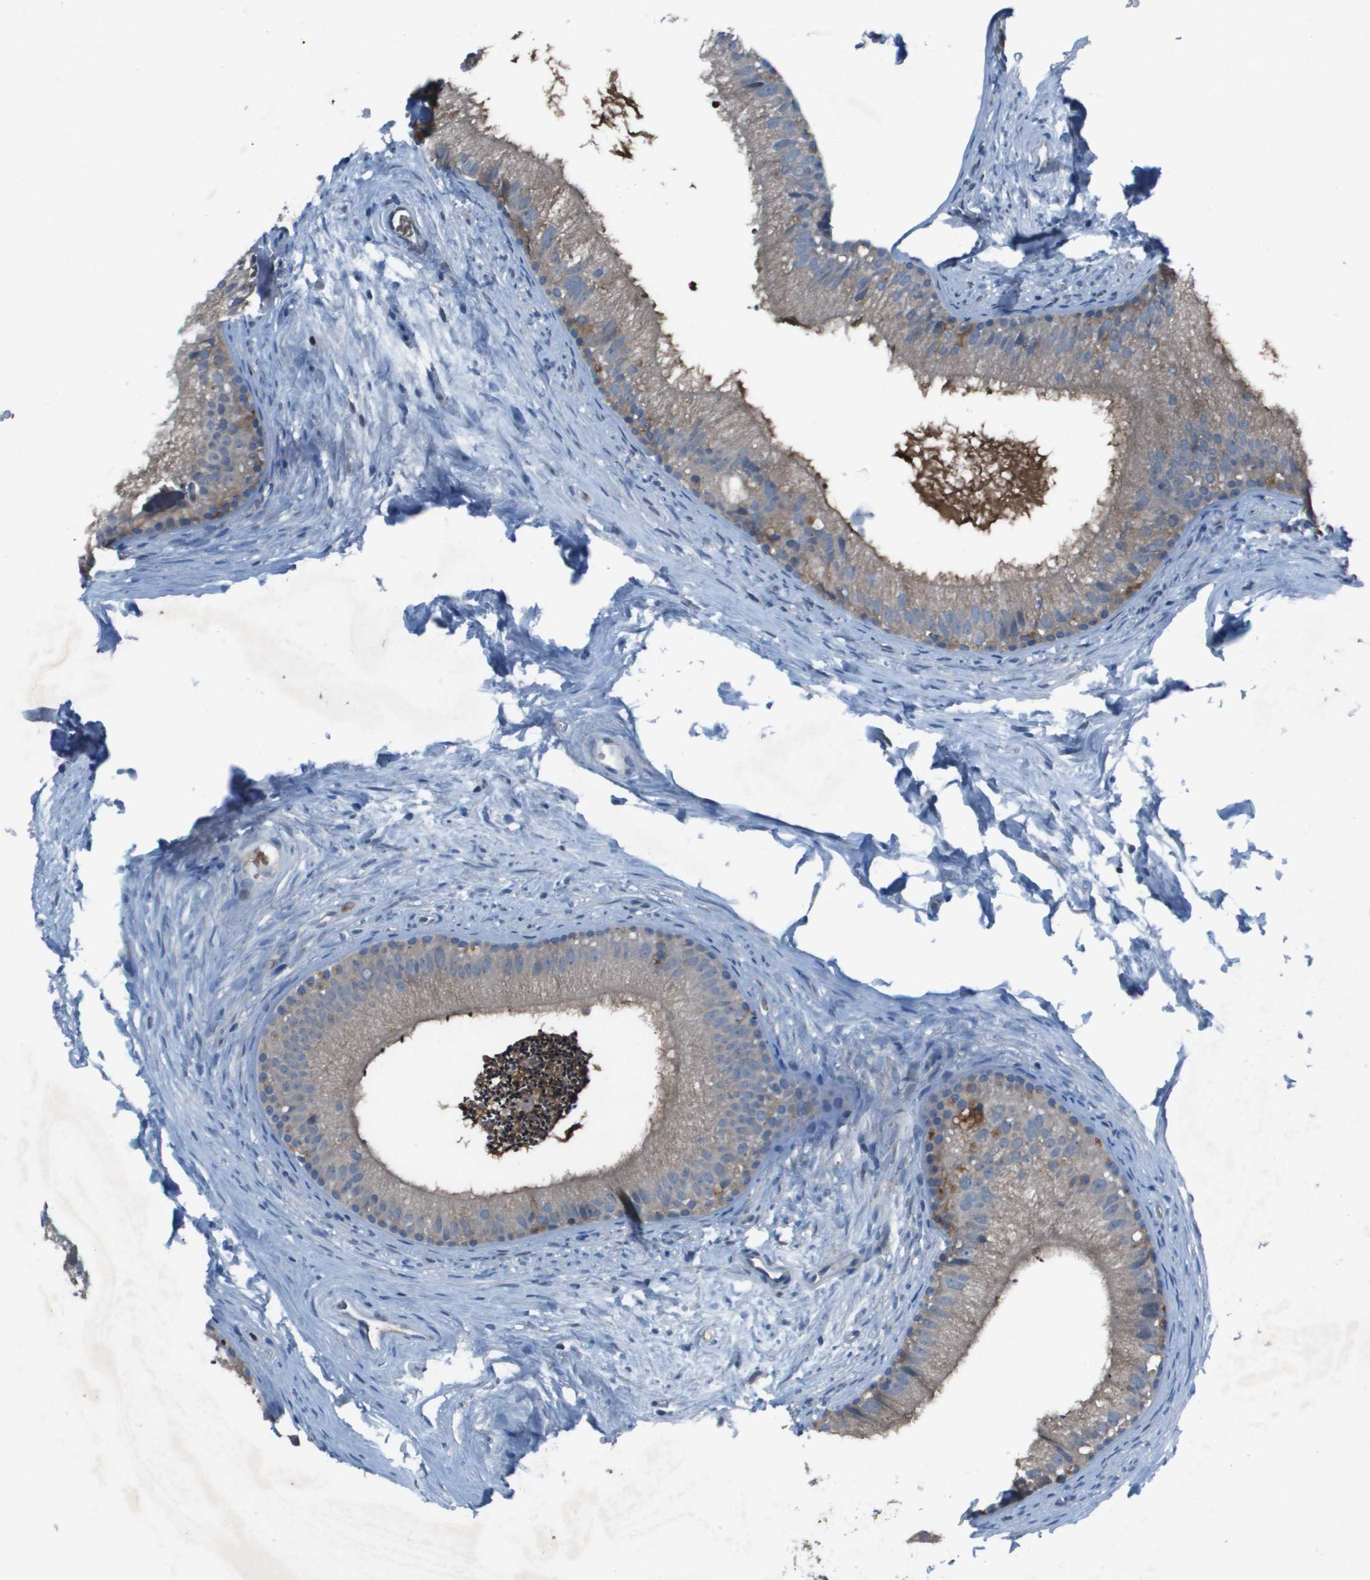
{"staining": {"intensity": "moderate", "quantity": "<25%", "location": "cytoplasmic/membranous"}, "tissue": "epididymis", "cell_type": "Glandular cells", "image_type": "normal", "snomed": [{"axis": "morphology", "description": "Normal tissue, NOS"}, {"axis": "topography", "description": "Epididymis"}], "caption": "About <25% of glandular cells in normal human epididymis exhibit moderate cytoplasmic/membranous protein positivity as visualized by brown immunohistochemical staining.", "gene": "CAMK4", "patient": {"sex": "male", "age": 56}}